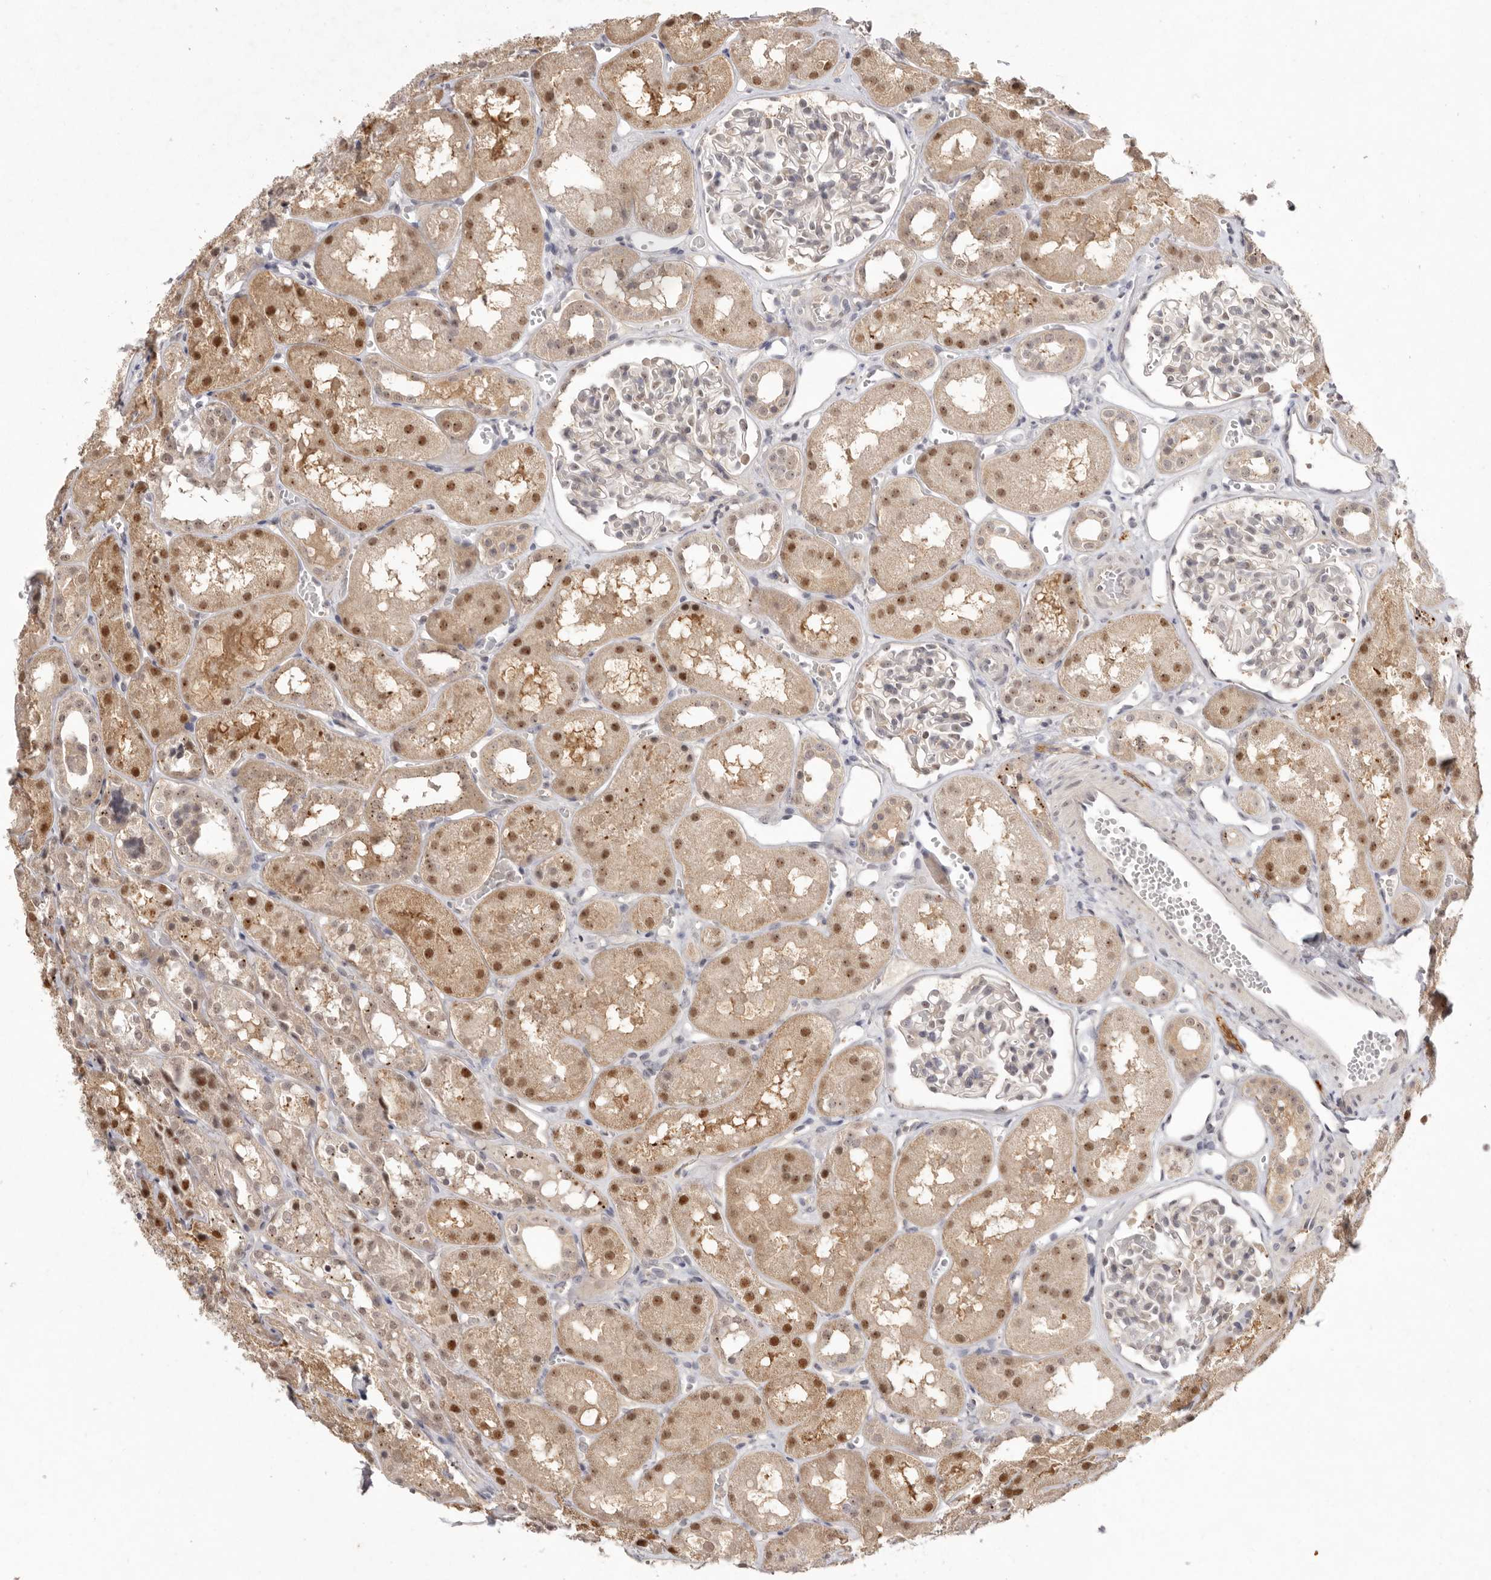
{"staining": {"intensity": "weak", "quantity": "25%-75%", "location": "nuclear"}, "tissue": "kidney", "cell_type": "Cells in glomeruli", "image_type": "normal", "snomed": [{"axis": "morphology", "description": "Normal tissue, NOS"}, {"axis": "topography", "description": "Kidney"}], "caption": "Cells in glomeruli display low levels of weak nuclear positivity in approximately 25%-75% of cells in benign kidney.", "gene": "TADA1", "patient": {"sex": "male", "age": 16}}